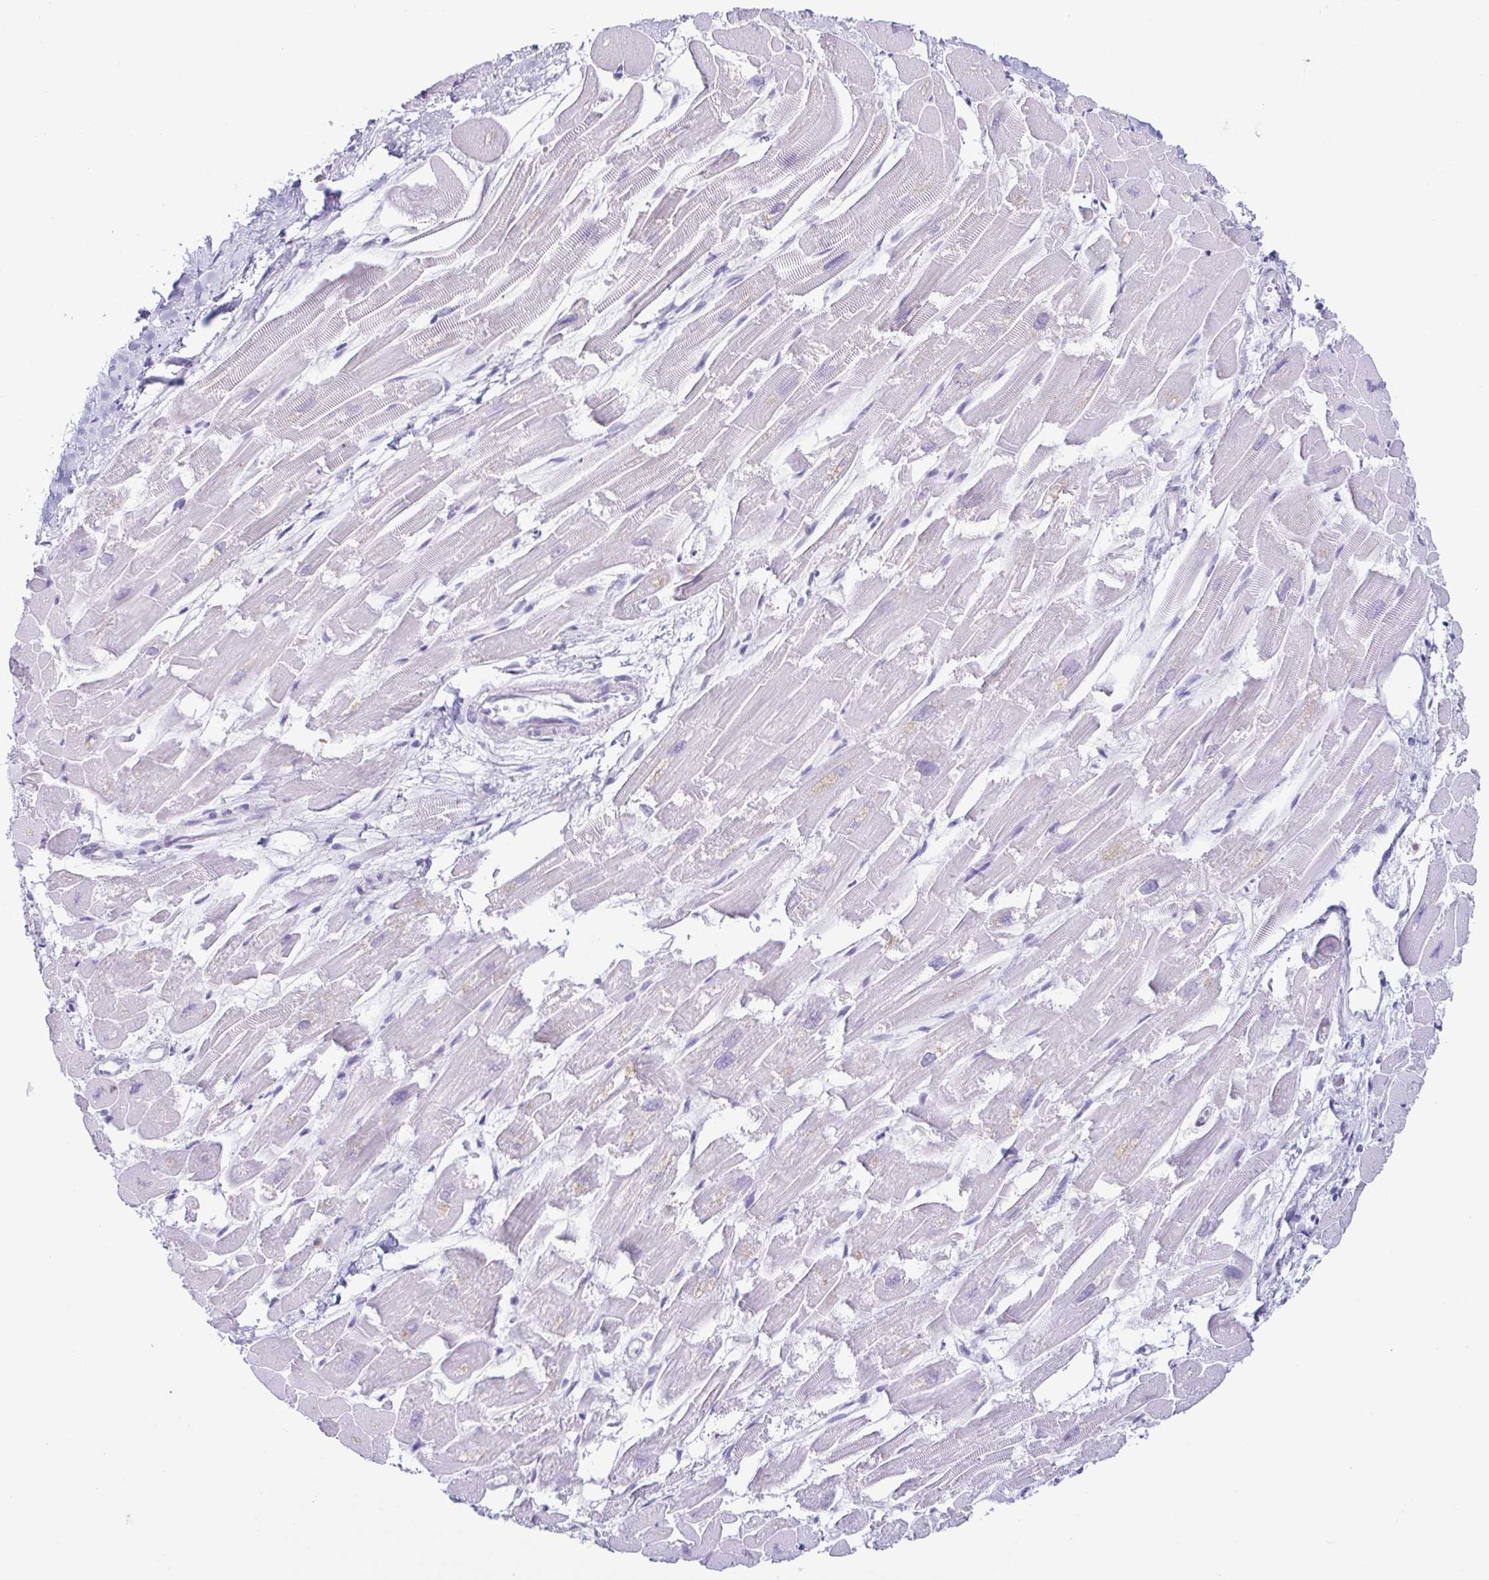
{"staining": {"intensity": "negative", "quantity": "none", "location": "none"}, "tissue": "heart muscle", "cell_type": "Cardiomyocytes", "image_type": "normal", "snomed": [{"axis": "morphology", "description": "Normal tissue, NOS"}, {"axis": "topography", "description": "Heart"}], "caption": "IHC of normal heart muscle shows no positivity in cardiomyocytes.", "gene": "AZU1", "patient": {"sex": "male", "age": 54}}